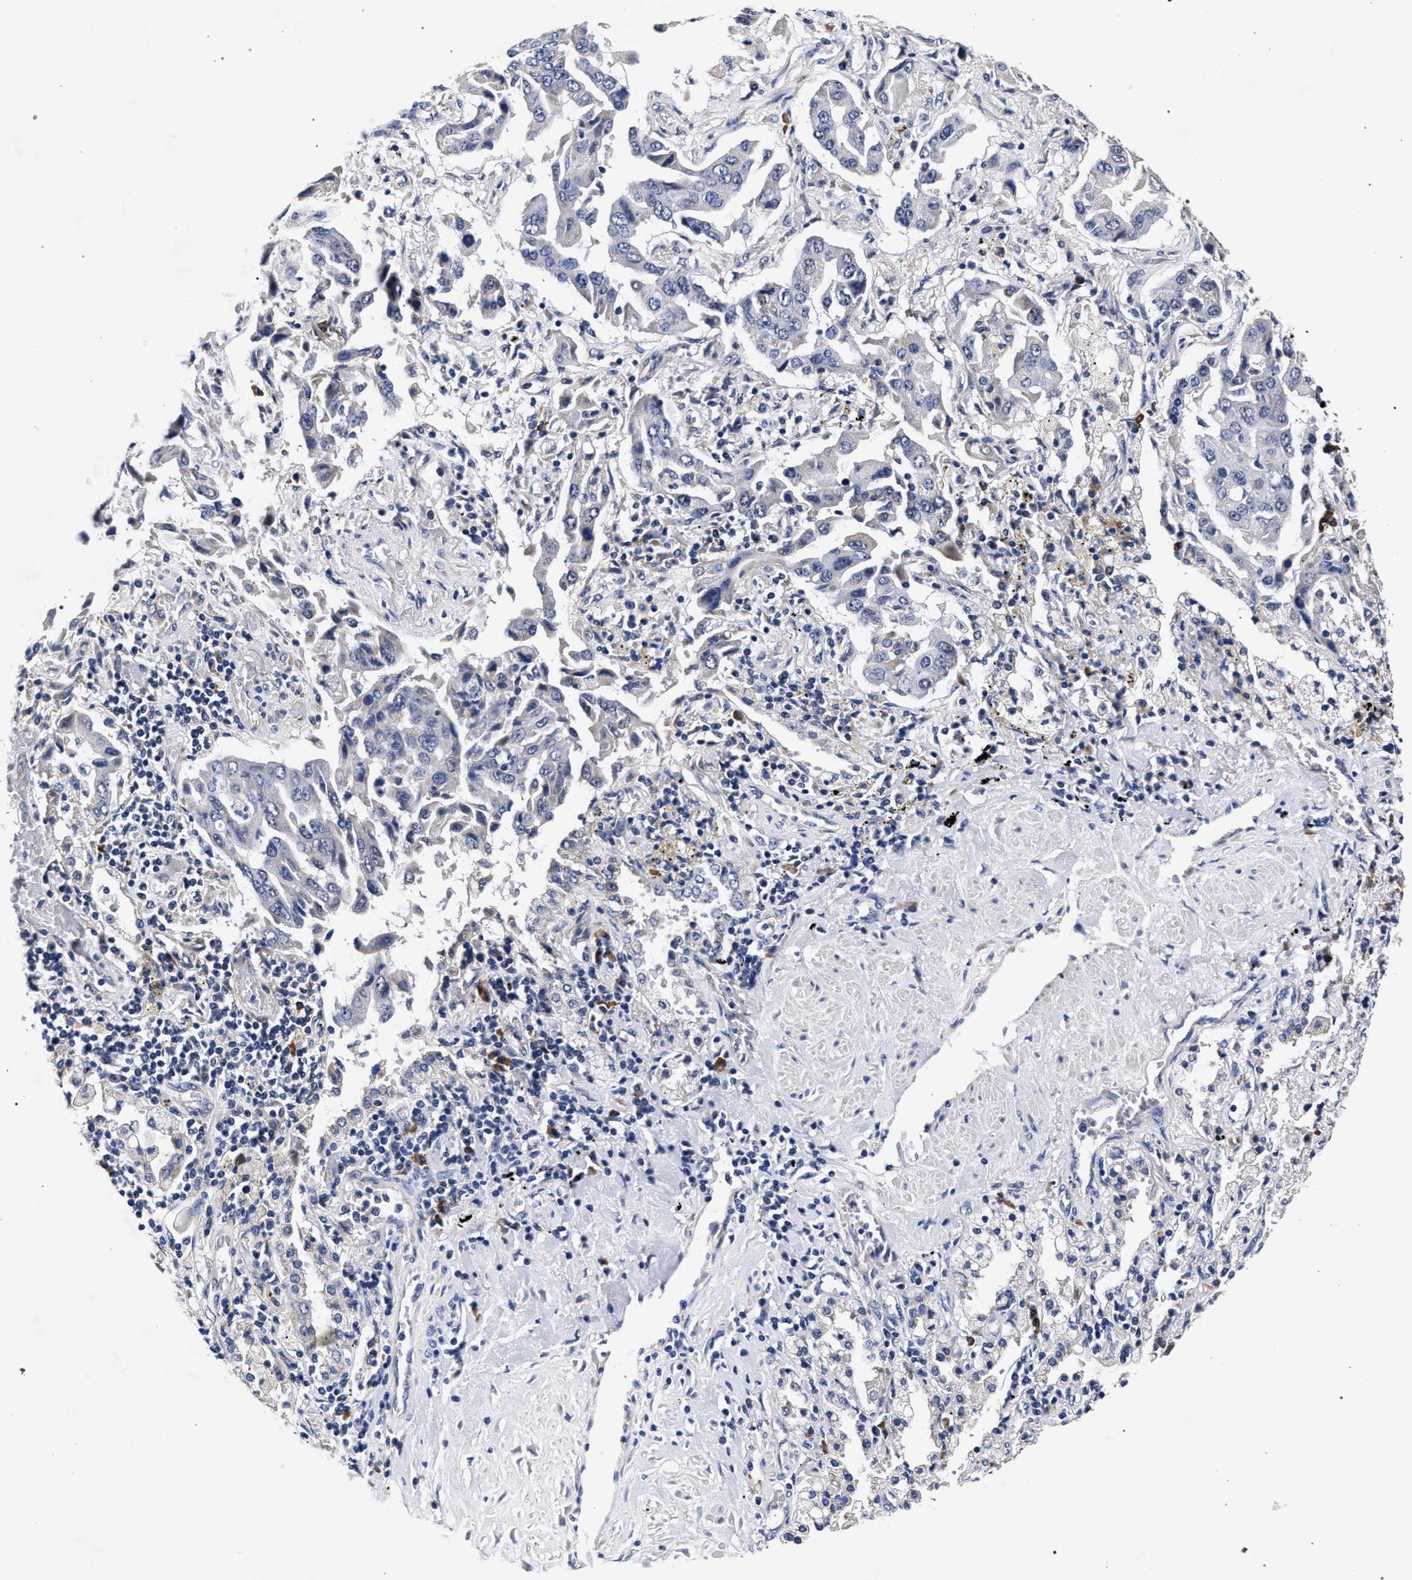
{"staining": {"intensity": "negative", "quantity": "none", "location": "none"}, "tissue": "lung cancer", "cell_type": "Tumor cells", "image_type": "cancer", "snomed": [{"axis": "morphology", "description": "Adenocarcinoma, NOS"}, {"axis": "topography", "description": "Lung"}], "caption": "This is a histopathology image of IHC staining of lung cancer (adenocarcinoma), which shows no staining in tumor cells.", "gene": "CFAP95", "patient": {"sex": "female", "age": 65}}